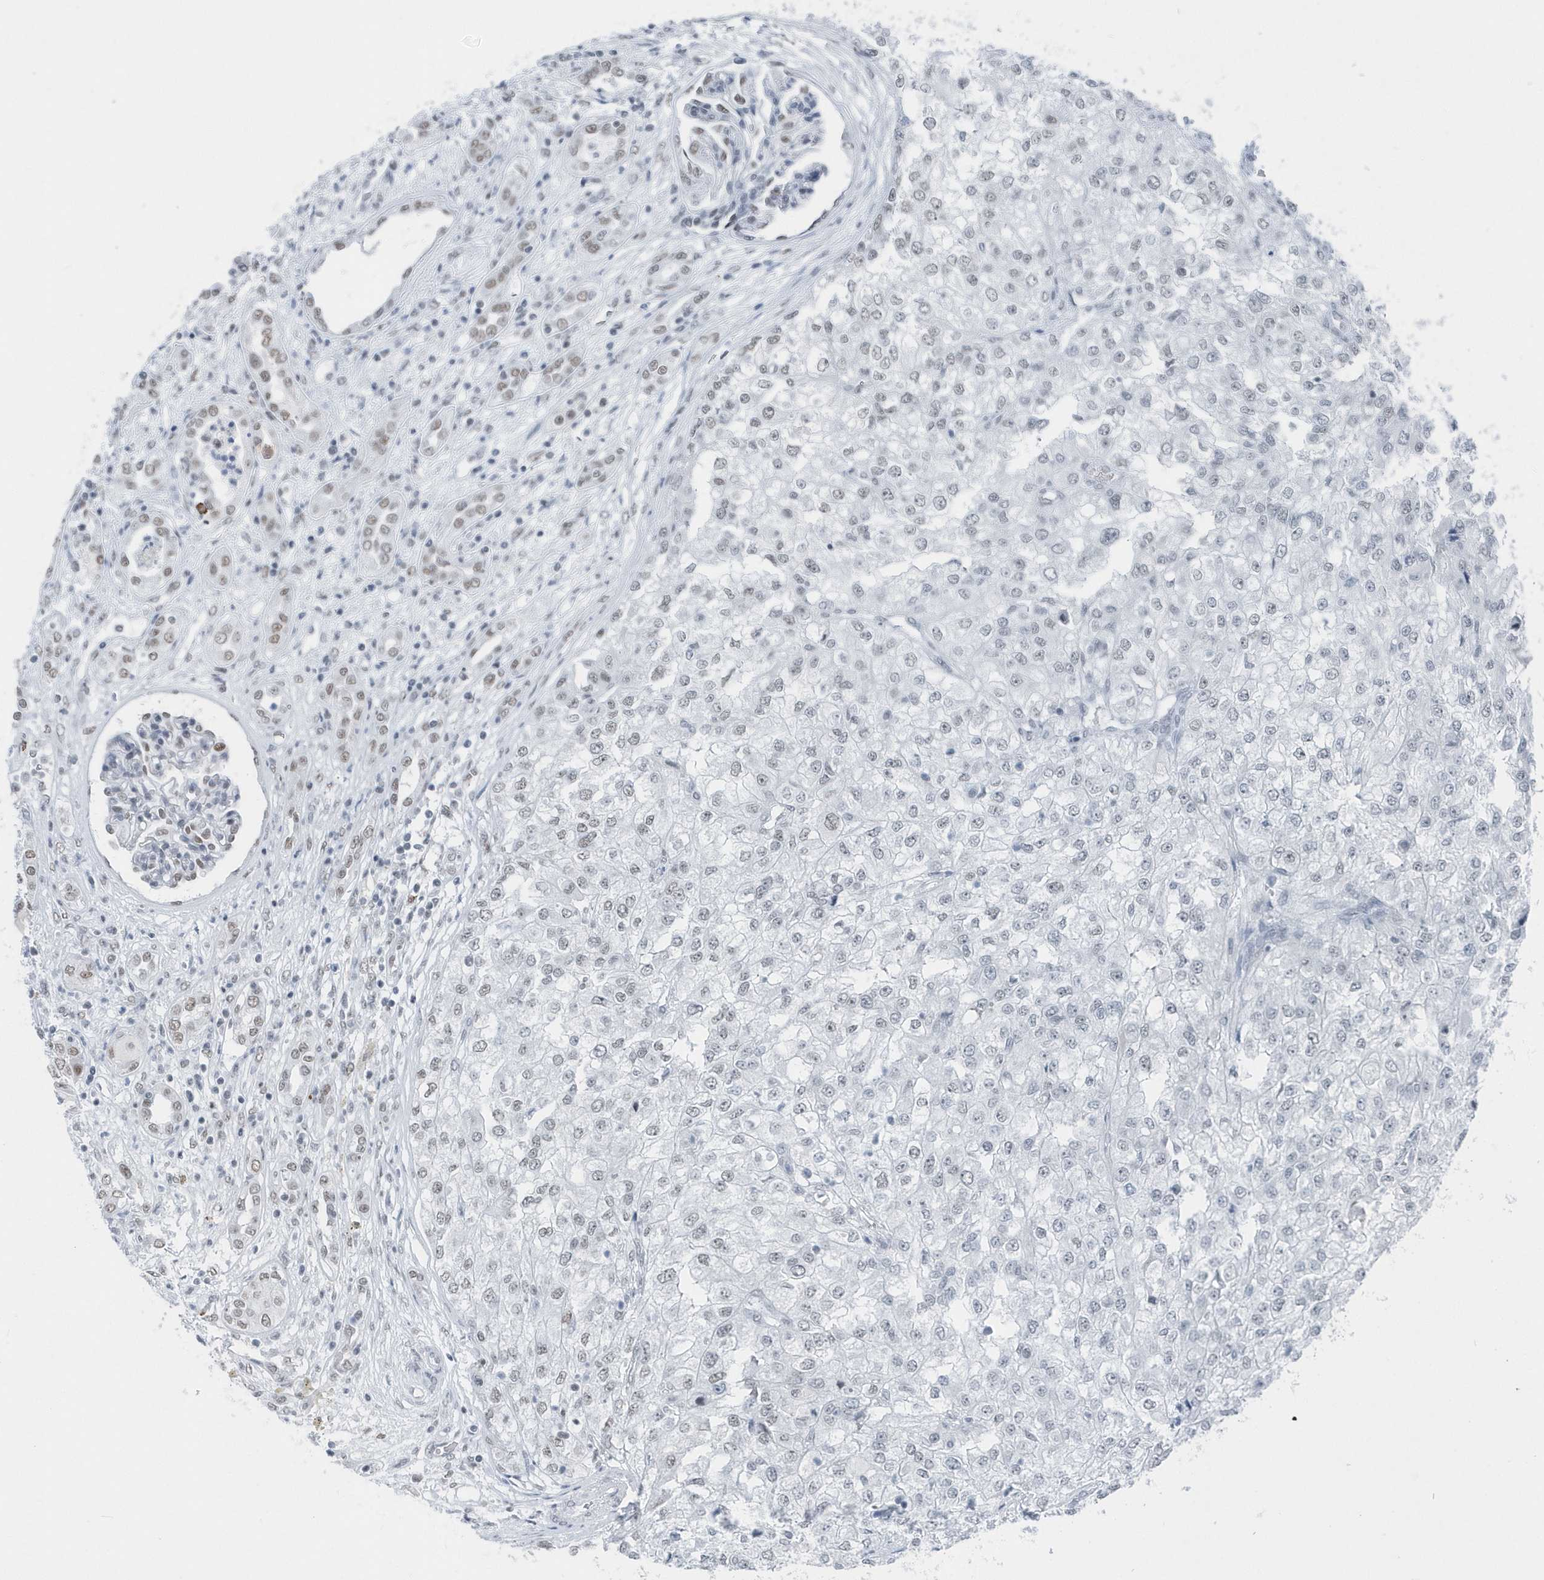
{"staining": {"intensity": "weak", "quantity": "<25%", "location": "nuclear"}, "tissue": "renal cancer", "cell_type": "Tumor cells", "image_type": "cancer", "snomed": [{"axis": "morphology", "description": "Adenocarcinoma, NOS"}, {"axis": "topography", "description": "Kidney"}], "caption": "DAB immunohistochemical staining of renal cancer (adenocarcinoma) reveals no significant expression in tumor cells. (DAB (3,3'-diaminobenzidine) immunohistochemistry, high magnification).", "gene": "FIP1L1", "patient": {"sex": "female", "age": 54}}